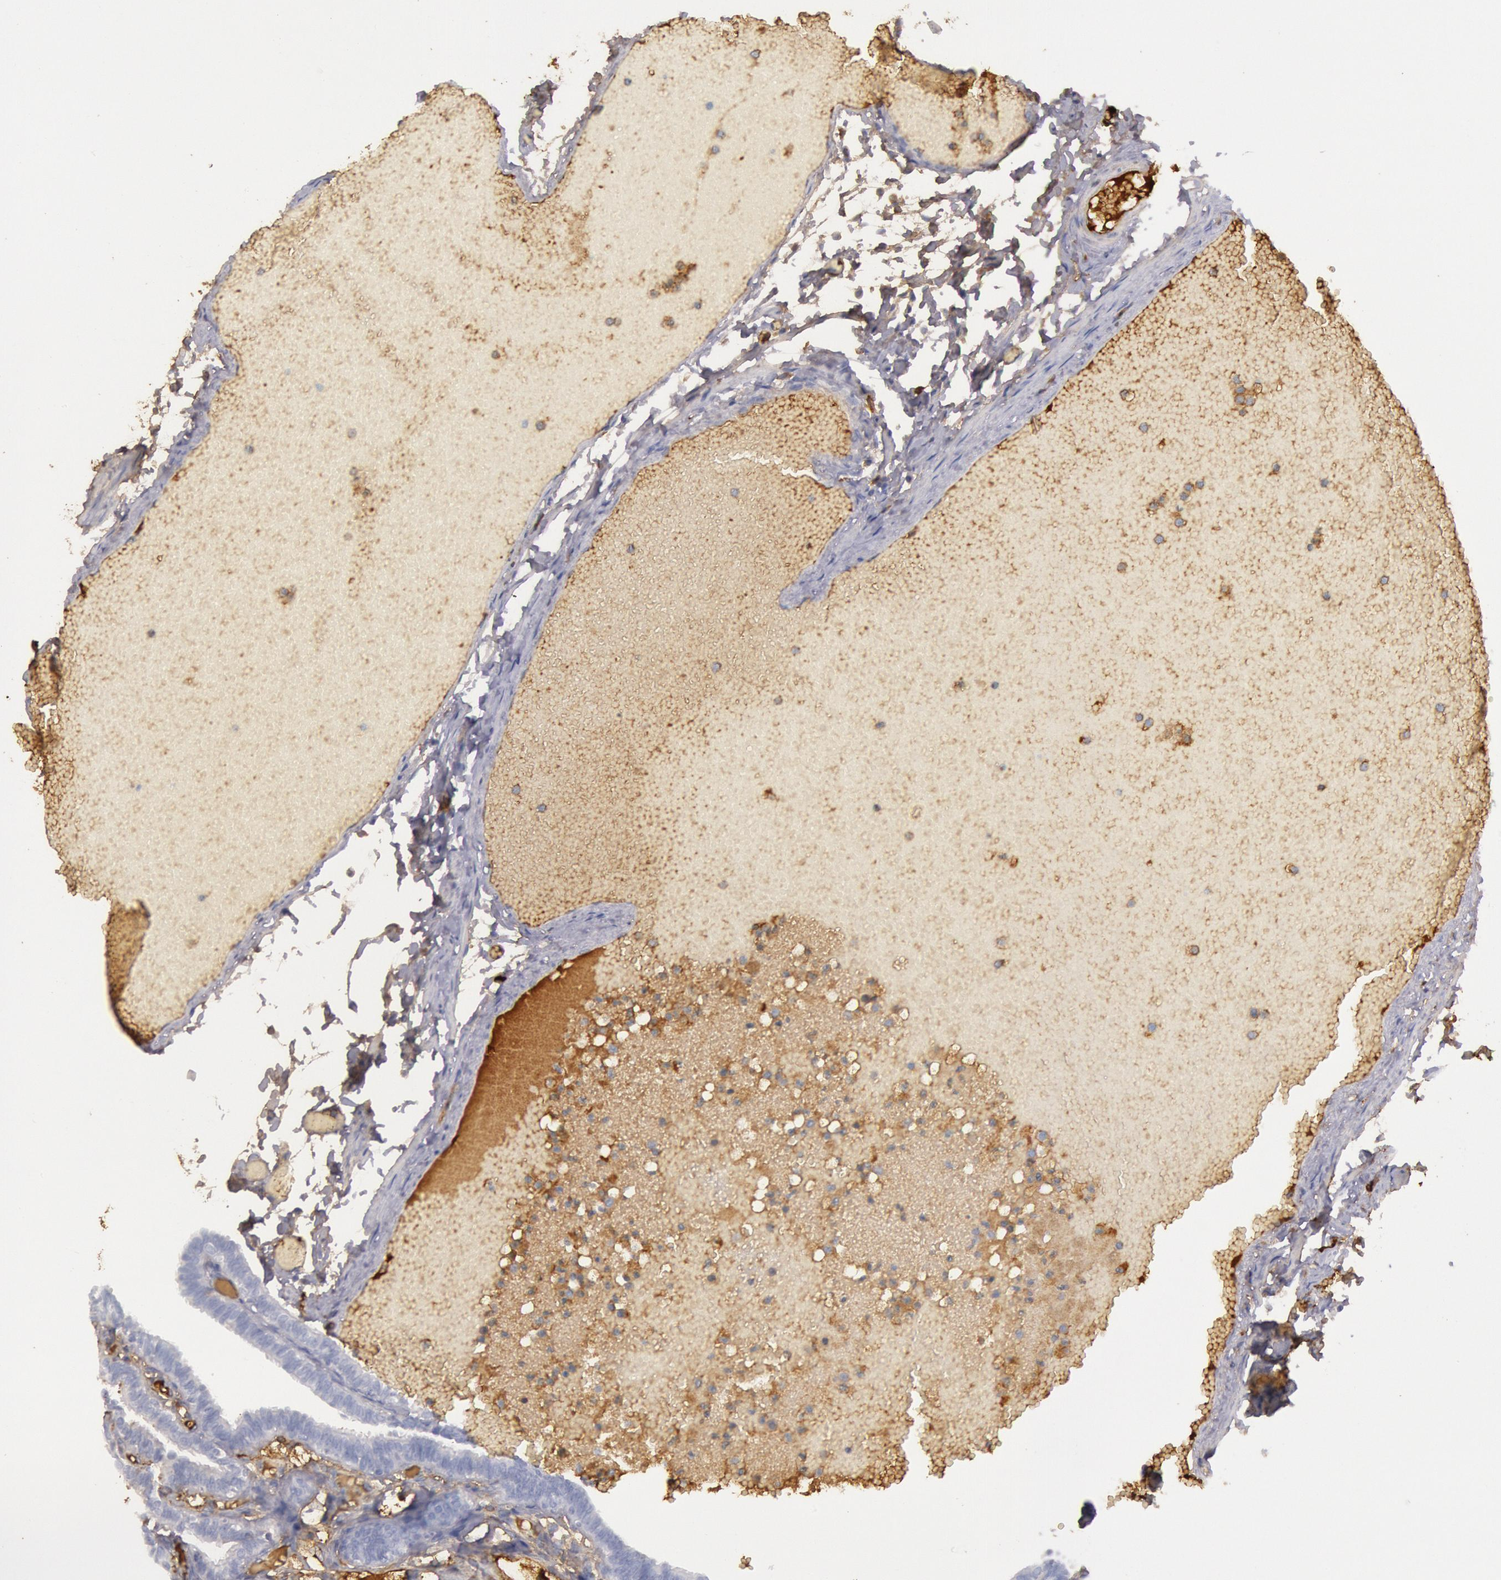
{"staining": {"intensity": "negative", "quantity": "none", "location": "none"}, "tissue": "fallopian tube", "cell_type": "Glandular cells", "image_type": "normal", "snomed": [{"axis": "morphology", "description": "Normal tissue, NOS"}, {"axis": "topography", "description": "Fallopian tube"}], "caption": "This is an immunohistochemistry micrograph of unremarkable human fallopian tube. There is no expression in glandular cells.", "gene": "IGHA1", "patient": {"sex": "female", "age": 29}}